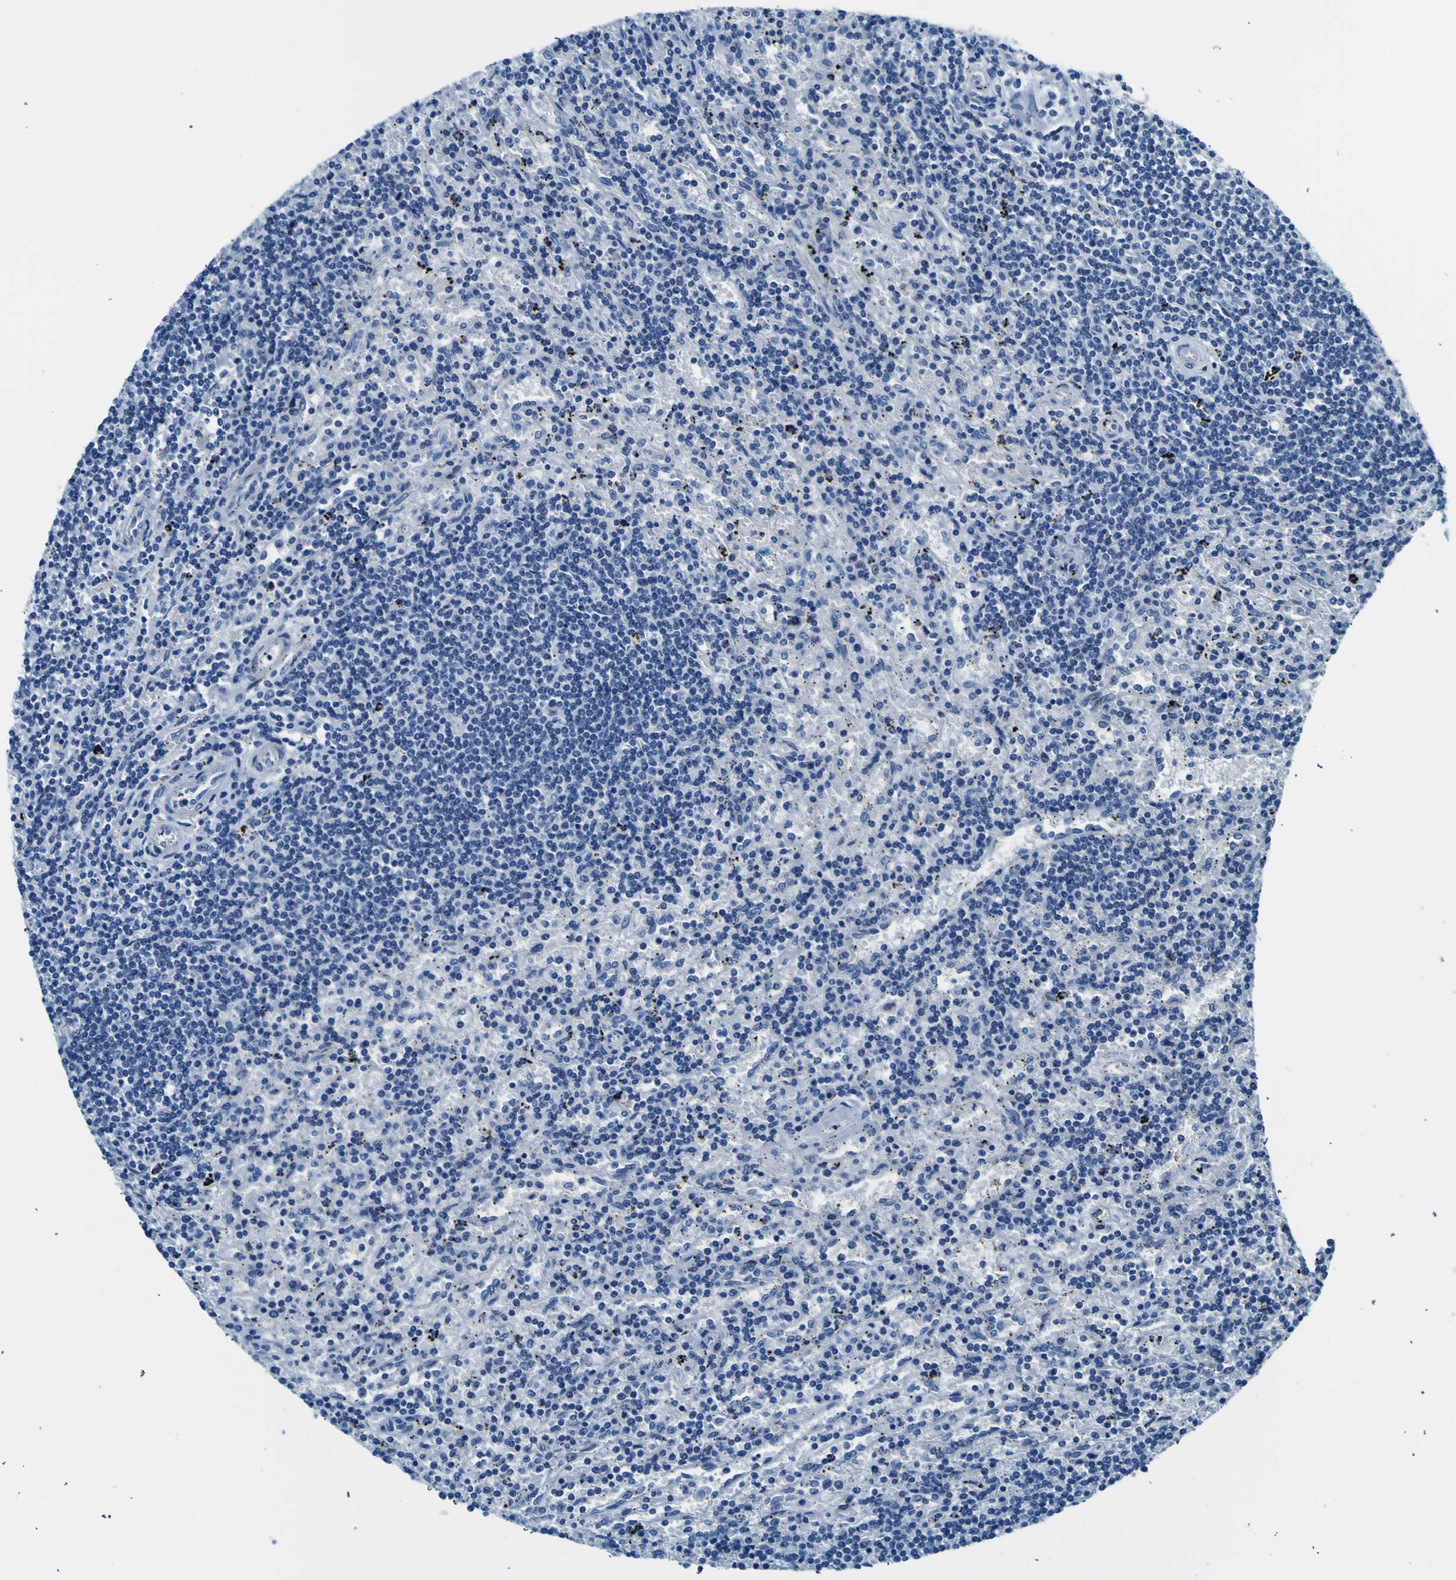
{"staining": {"intensity": "negative", "quantity": "none", "location": "none"}, "tissue": "lymphoma", "cell_type": "Tumor cells", "image_type": "cancer", "snomed": [{"axis": "morphology", "description": "Malignant lymphoma, non-Hodgkin's type, Low grade"}, {"axis": "topography", "description": "Spleen"}], "caption": "DAB immunohistochemical staining of low-grade malignant lymphoma, non-Hodgkin's type displays no significant staining in tumor cells.", "gene": "ADGRA2", "patient": {"sex": "male", "age": 76}}